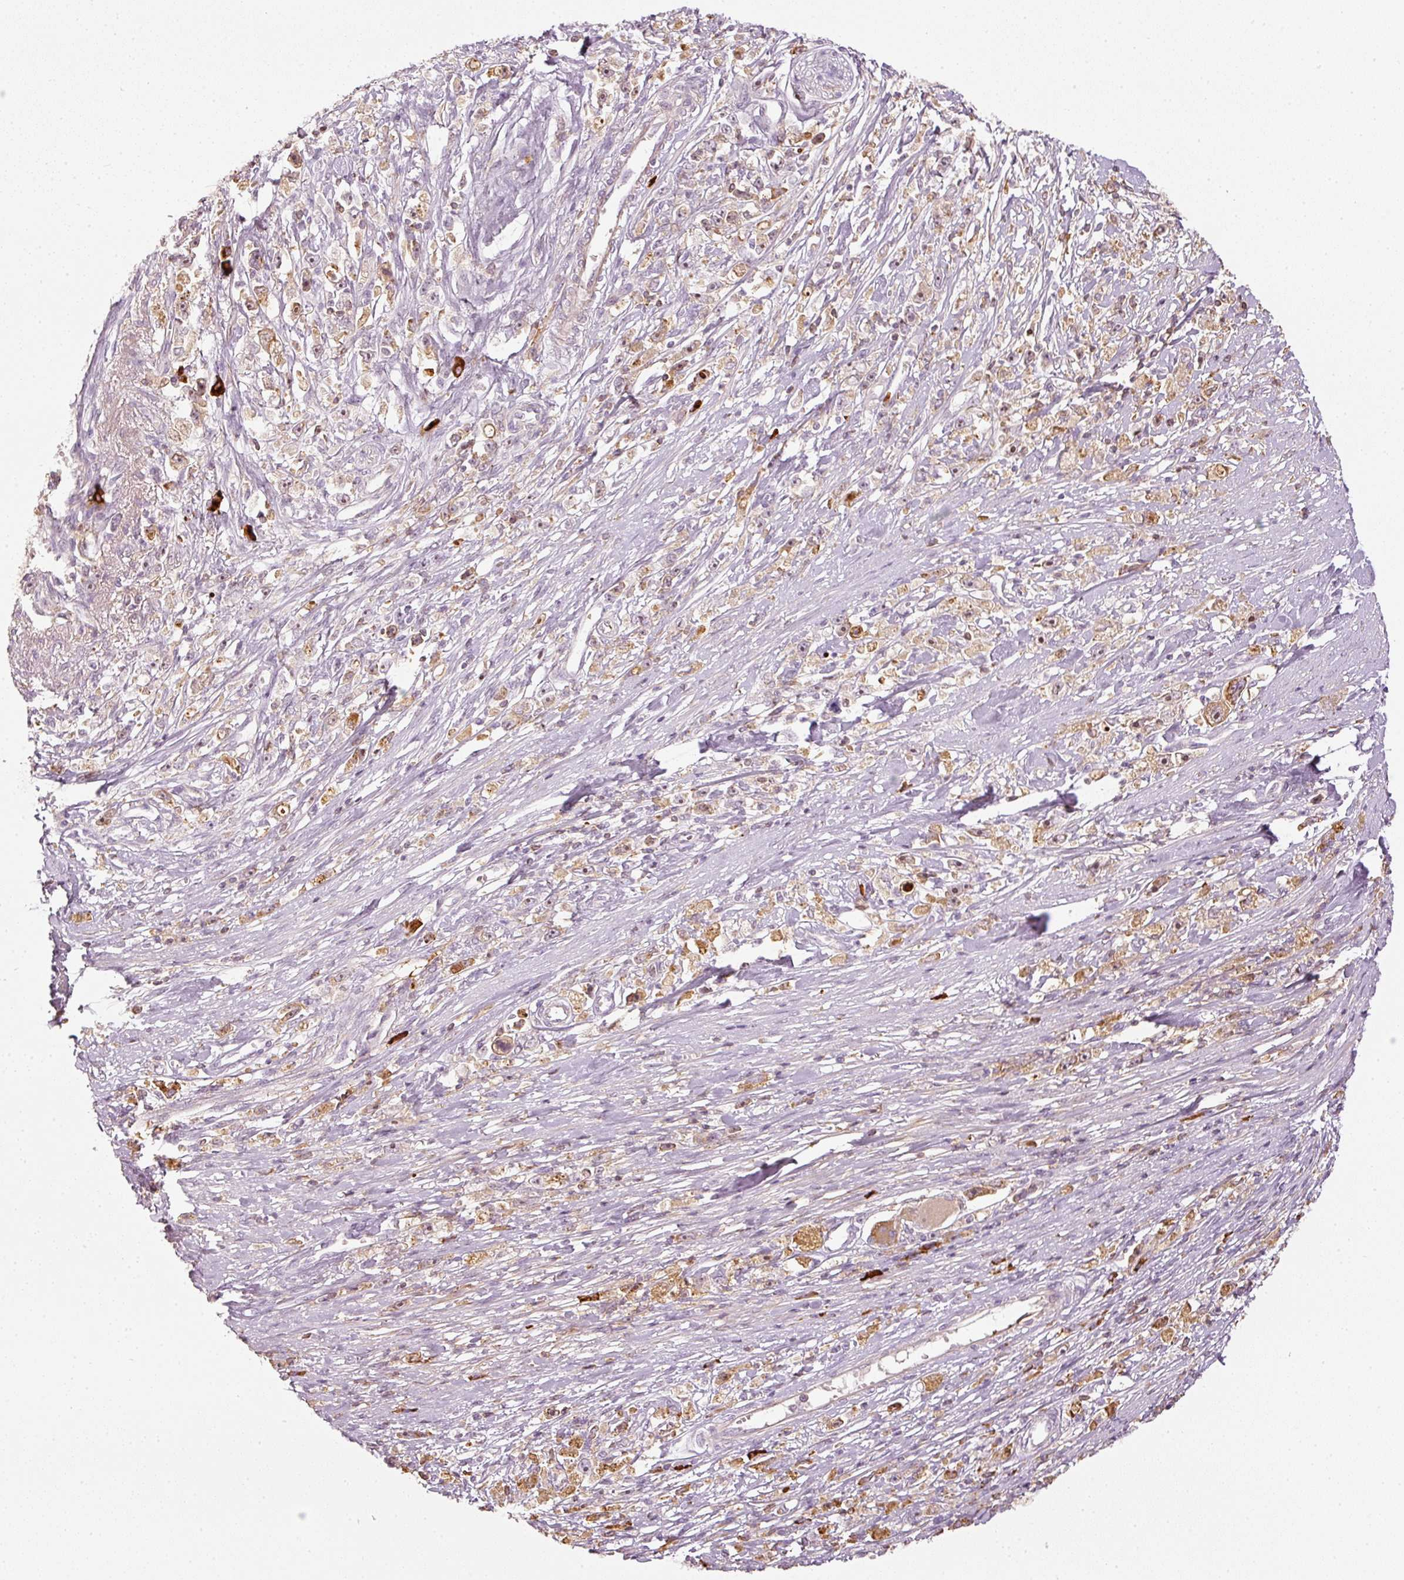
{"staining": {"intensity": "moderate", "quantity": "25%-75%", "location": "cytoplasmic/membranous"}, "tissue": "stomach cancer", "cell_type": "Tumor cells", "image_type": "cancer", "snomed": [{"axis": "morphology", "description": "Adenocarcinoma, NOS"}, {"axis": "topography", "description": "Stomach"}], "caption": "Adenocarcinoma (stomach) stained for a protein (brown) reveals moderate cytoplasmic/membranous positive staining in about 25%-75% of tumor cells.", "gene": "VCAM1", "patient": {"sex": "female", "age": 59}}